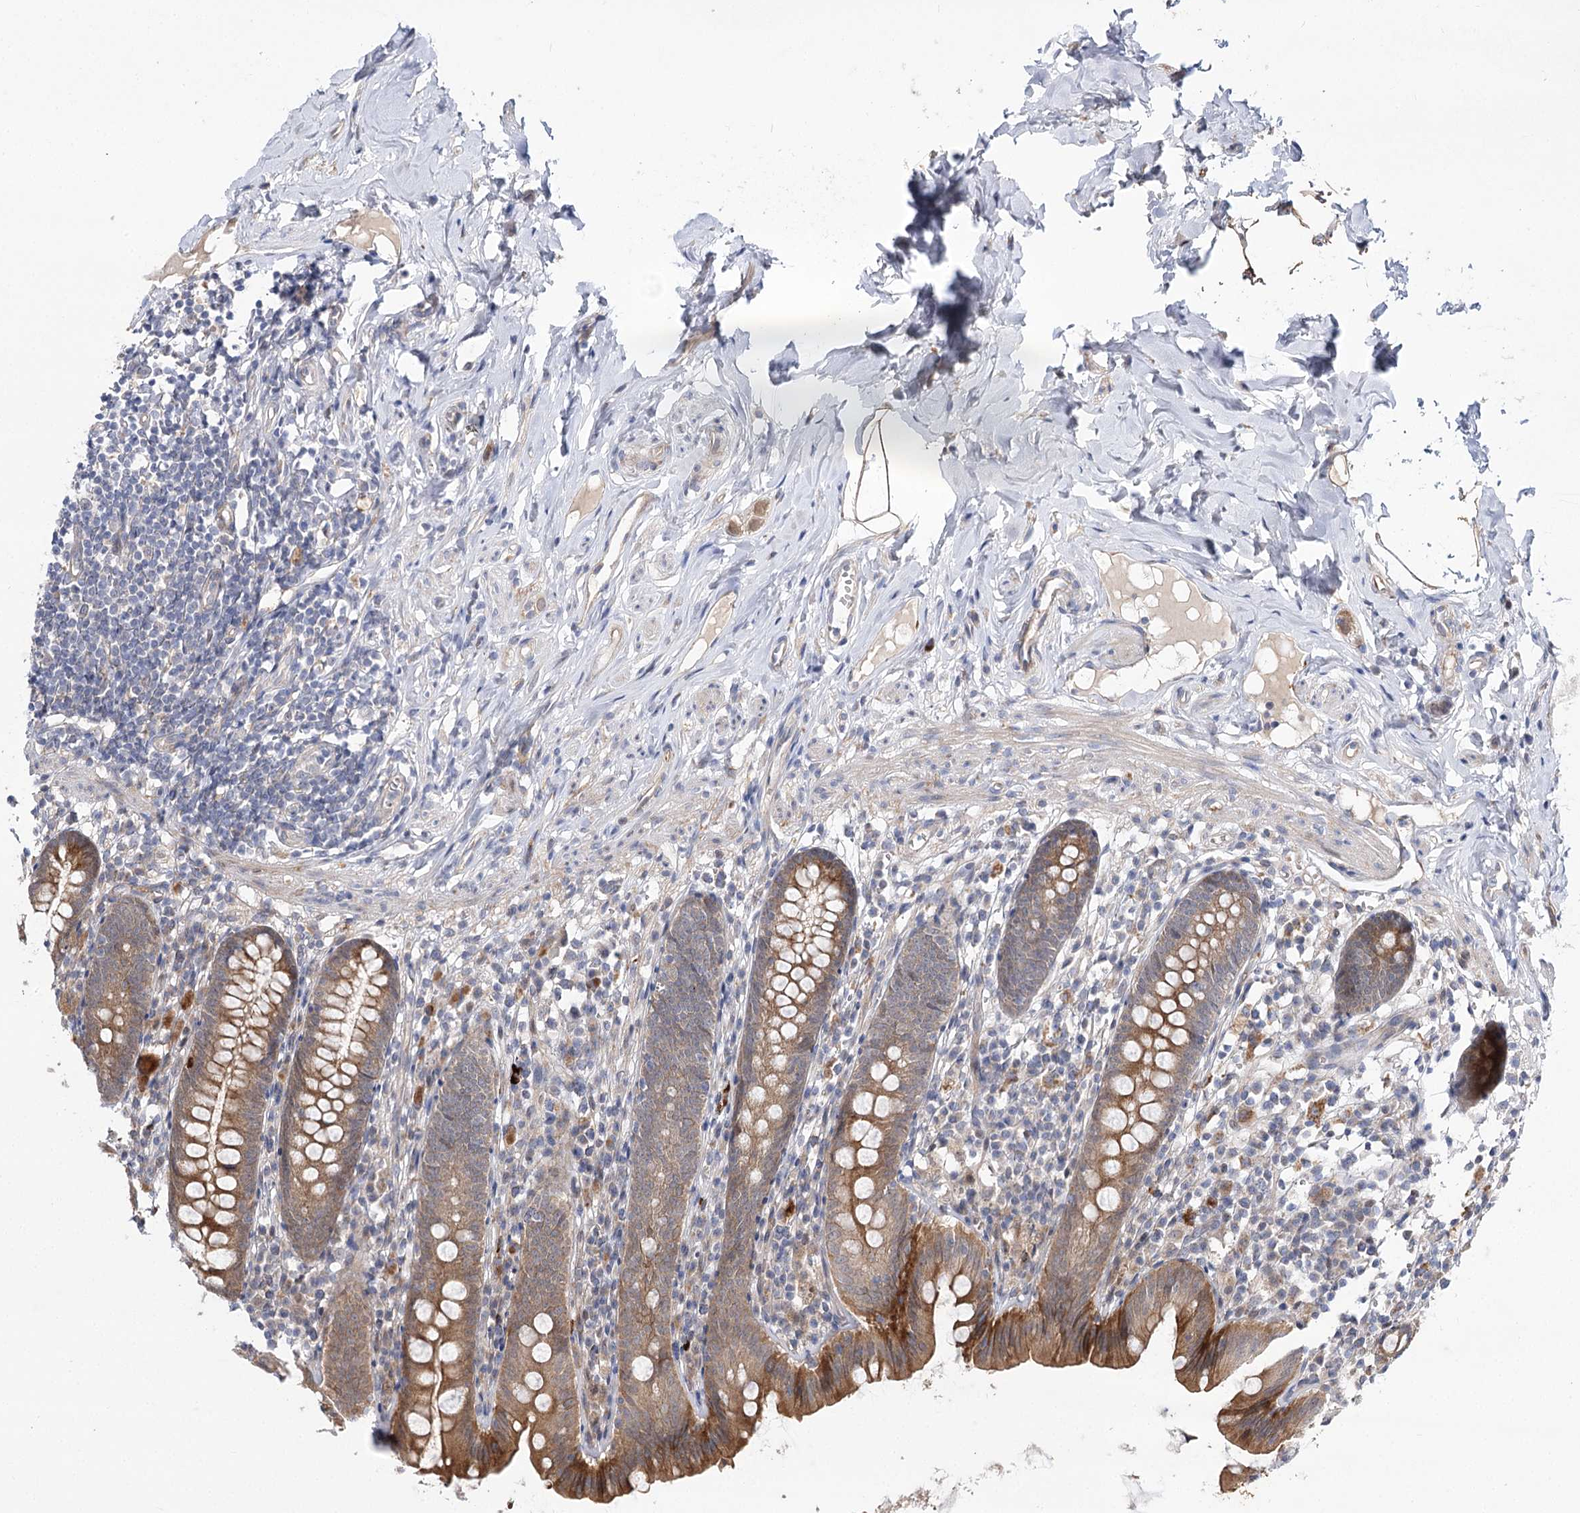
{"staining": {"intensity": "moderate", "quantity": ">75%", "location": "cytoplasmic/membranous"}, "tissue": "appendix", "cell_type": "Glandular cells", "image_type": "normal", "snomed": [{"axis": "morphology", "description": "Normal tissue, NOS"}, {"axis": "topography", "description": "Appendix"}], "caption": "The immunohistochemical stain labels moderate cytoplasmic/membranous expression in glandular cells of unremarkable appendix. The protein of interest is stained brown, and the nuclei are stained in blue (DAB IHC with brightfield microscopy, high magnification).", "gene": "ARHGAP32", "patient": {"sex": "male", "age": 52}}